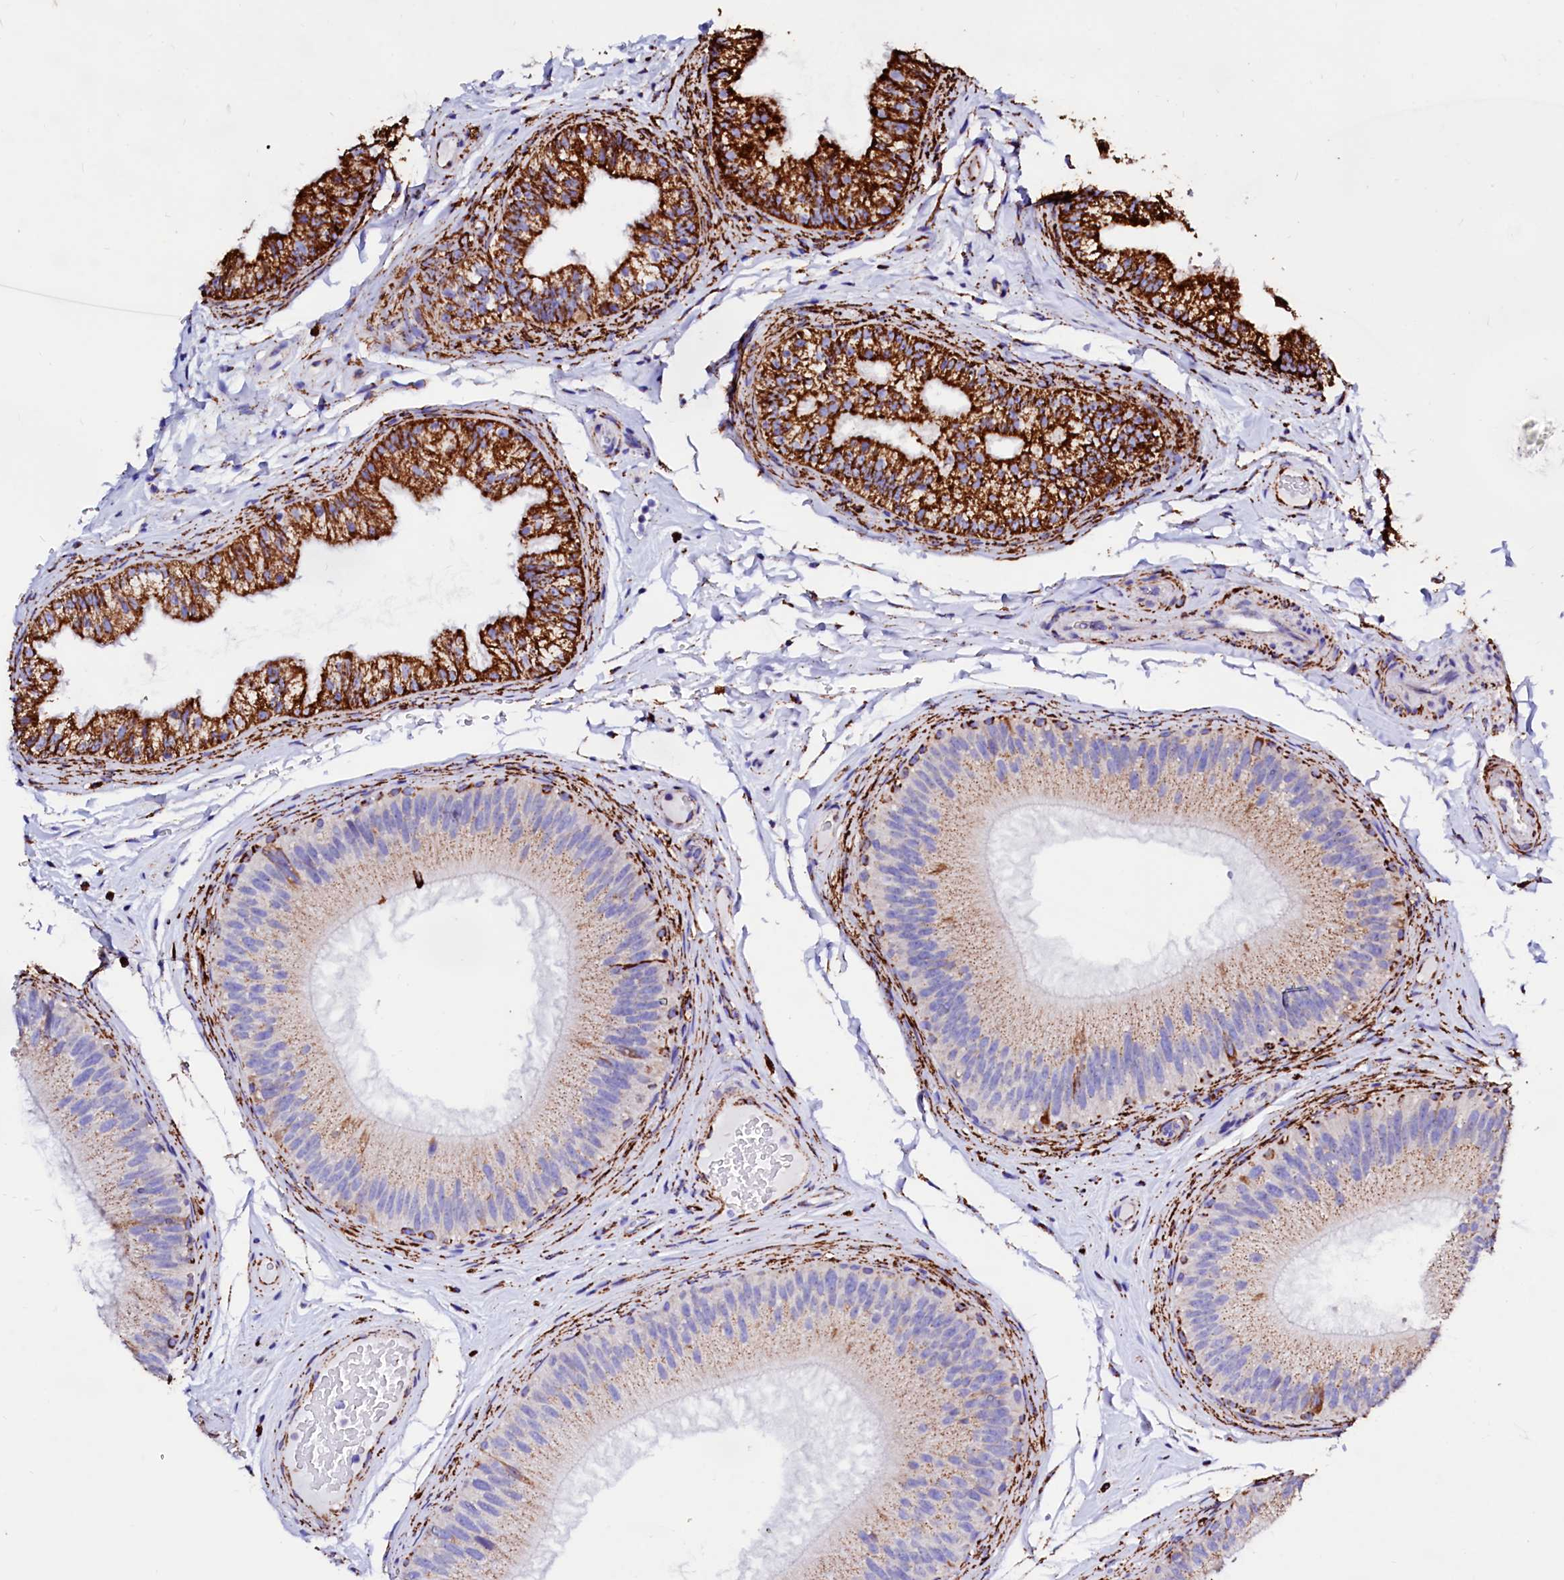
{"staining": {"intensity": "strong", "quantity": "25%-75%", "location": "cytoplasmic/membranous"}, "tissue": "epididymis", "cell_type": "Glandular cells", "image_type": "normal", "snomed": [{"axis": "morphology", "description": "Normal tissue, NOS"}, {"axis": "topography", "description": "Epididymis"}], "caption": "Epididymis stained for a protein exhibits strong cytoplasmic/membranous positivity in glandular cells. Ihc stains the protein in brown and the nuclei are stained blue.", "gene": "MAOB", "patient": {"sex": "male", "age": 45}}